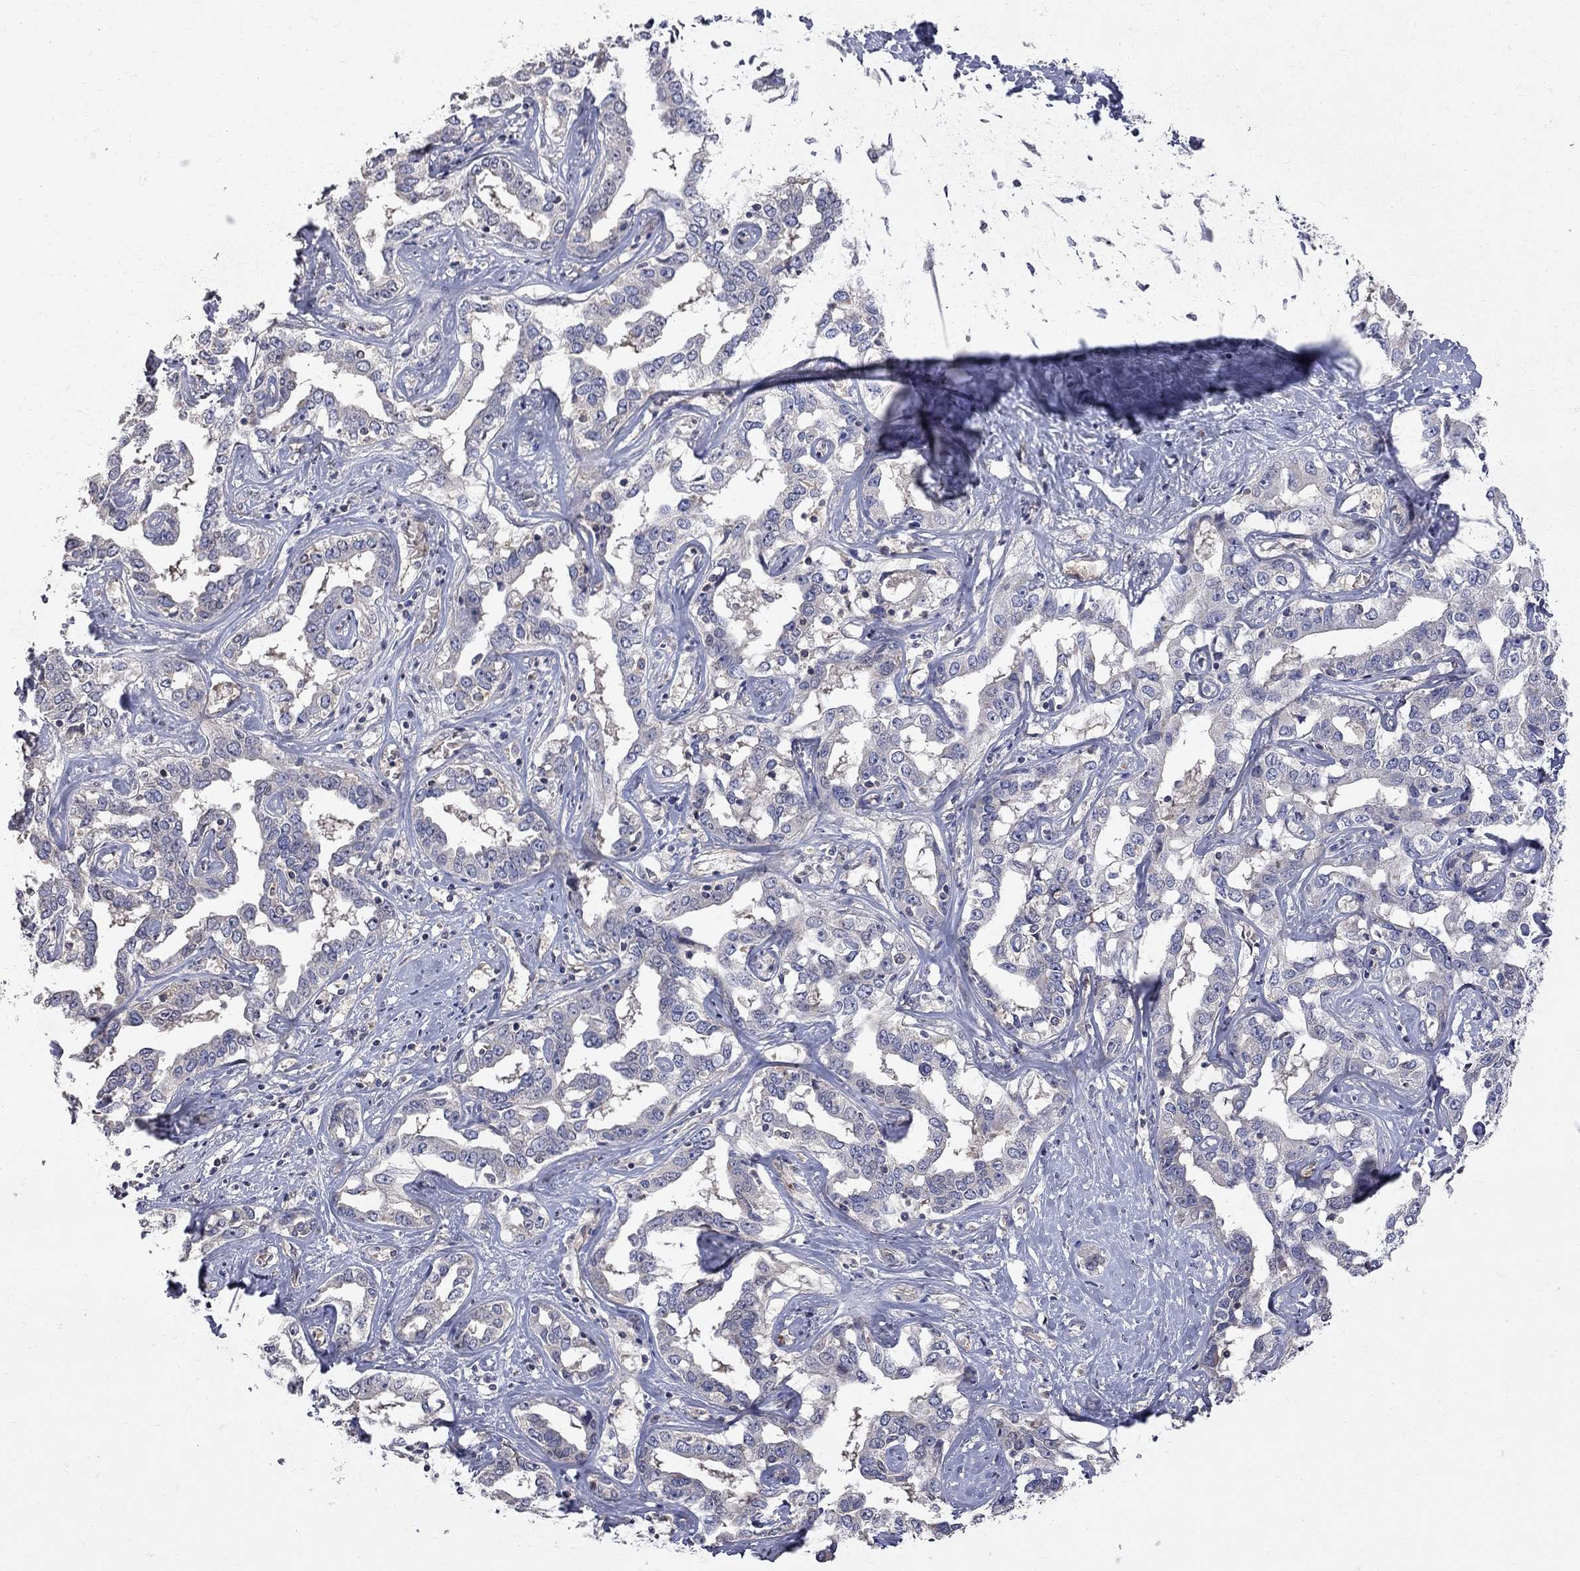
{"staining": {"intensity": "negative", "quantity": "none", "location": "none"}, "tissue": "liver cancer", "cell_type": "Tumor cells", "image_type": "cancer", "snomed": [{"axis": "morphology", "description": "Cholangiocarcinoma"}, {"axis": "topography", "description": "Liver"}], "caption": "DAB (3,3'-diaminobenzidine) immunohistochemical staining of human liver cholangiocarcinoma exhibits no significant expression in tumor cells.", "gene": "ABI3", "patient": {"sex": "male", "age": 59}}